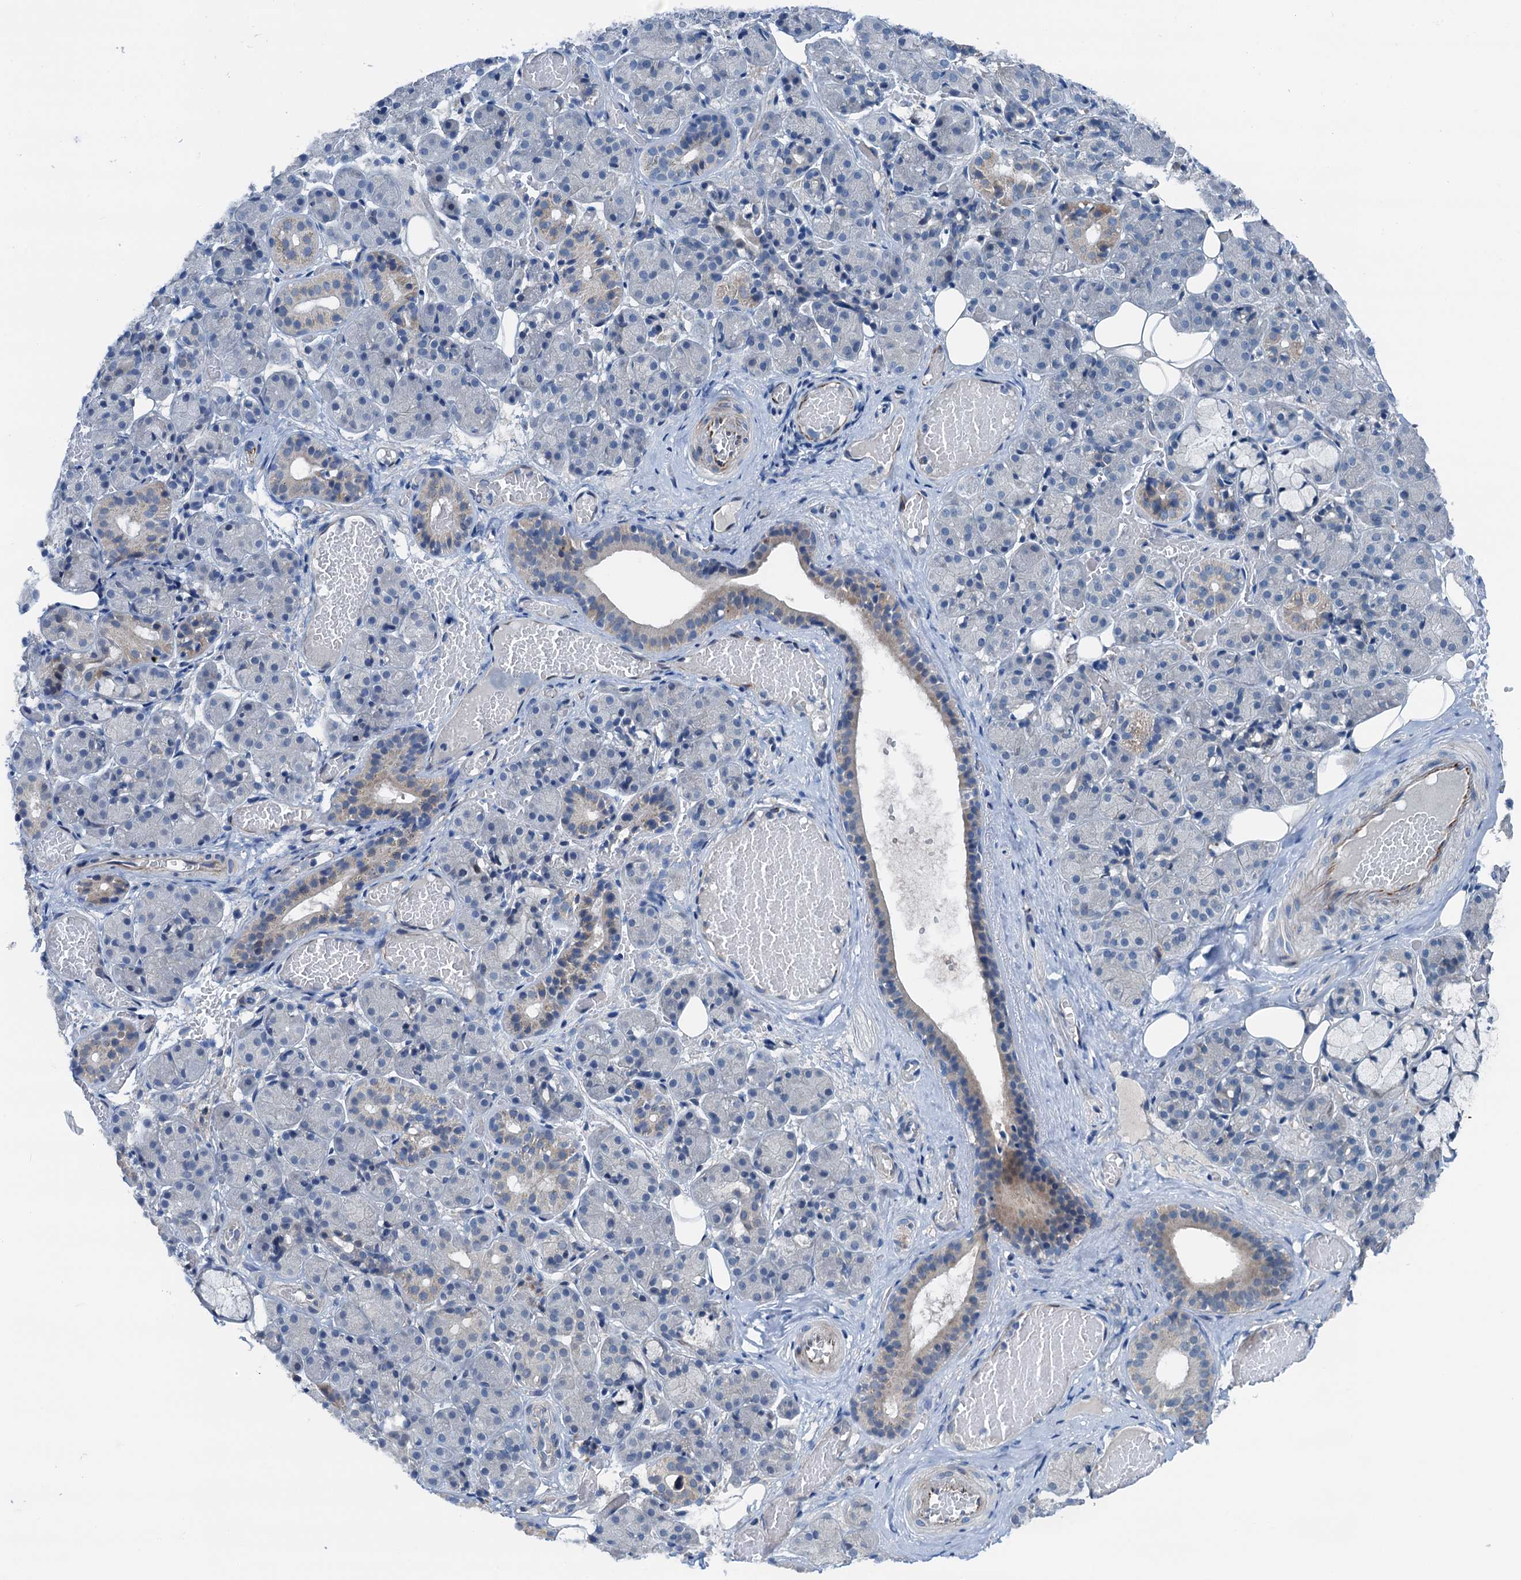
{"staining": {"intensity": "weak", "quantity": "<25%", "location": "cytoplasmic/membranous"}, "tissue": "salivary gland", "cell_type": "Glandular cells", "image_type": "normal", "snomed": [{"axis": "morphology", "description": "Normal tissue, NOS"}, {"axis": "topography", "description": "Salivary gland"}], "caption": "Salivary gland stained for a protein using IHC reveals no positivity glandular cells.", "gene": "ELAC1", "patient": {"sex": "male", "age": 63}}